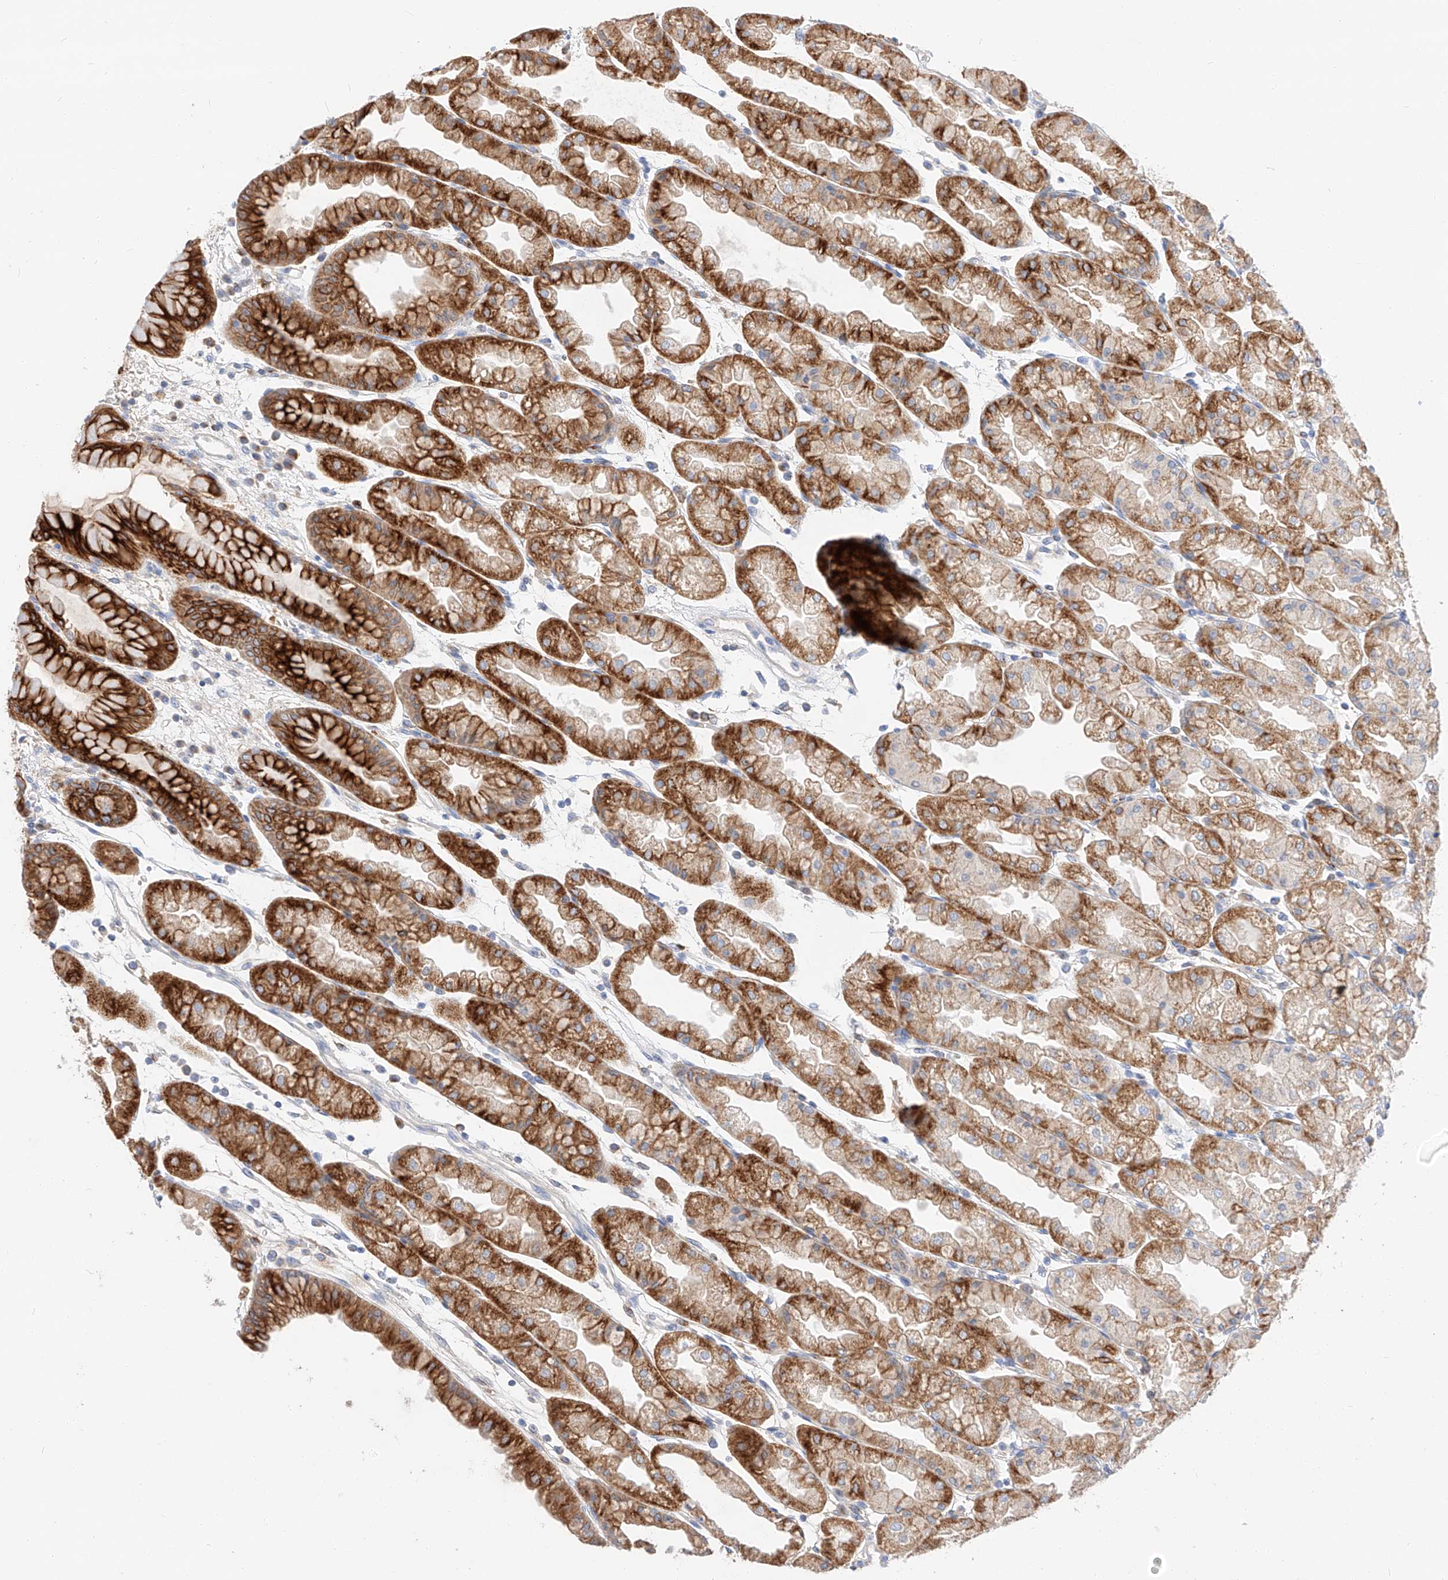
{"staining": {"intensity": "strong", "quantity": ">75%", "location": "cytoplasmic/membranous"}, "tissue": "stomach", "cell_type": "Glandular cells", "image_type": "normal", "snomed": [{"axis": "morphology", "description": "Normal tissue, NOS"}, {"axis": "topography", "description": "Stomach, upper"}], "caption": "DAB immunohistochemical staining of unremarkable human stomach reveals strong cytoplasmic/membranous protein expression in approximately >75% of glandular cells. The staining was performed using DAB, with brown indicating positive protein expression. Nuclei are stained blue with hematoxylin.", "gene": "MAP7", "patient": {"sex": "male", "age": 47}}